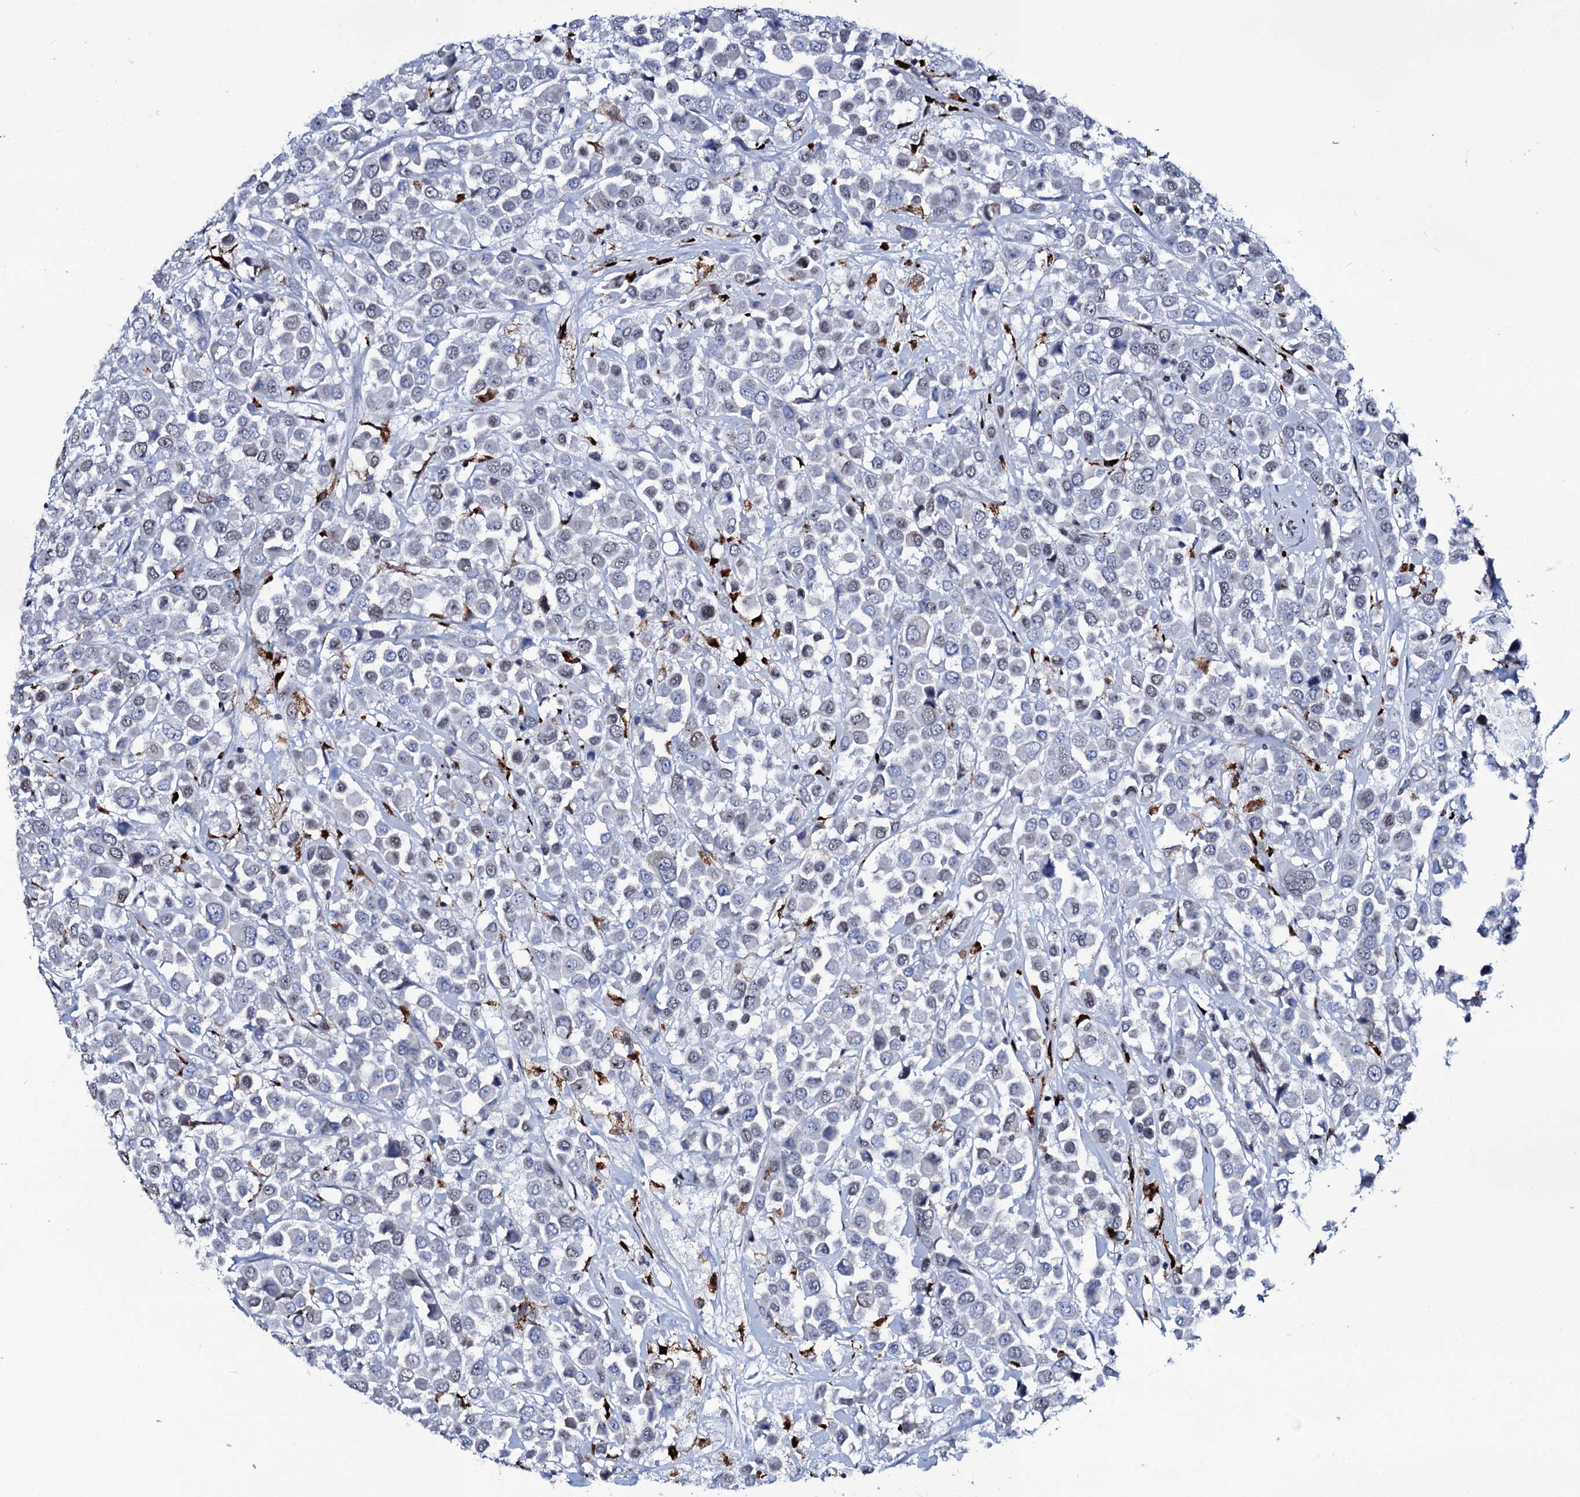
{"staining": {"intensity": "negative", "quantity": "none", "location": "none"}, "tissue": "breast cancer", "cell_type": "Tumor cells", "image_type": "cancer", "snomed": [{"axis": "morphology", "description": "Duct carcinoma"}, {"axis": "topography", "description": "Breast"}], "caption": "Infiltrating ductal carcinoma (breast) stained for a protein using immunohistochemistry (IHC) displays no positivity tumor cells.", "gene": "ZMIZ2", "patient": {"sex": "female", "age": 61}}